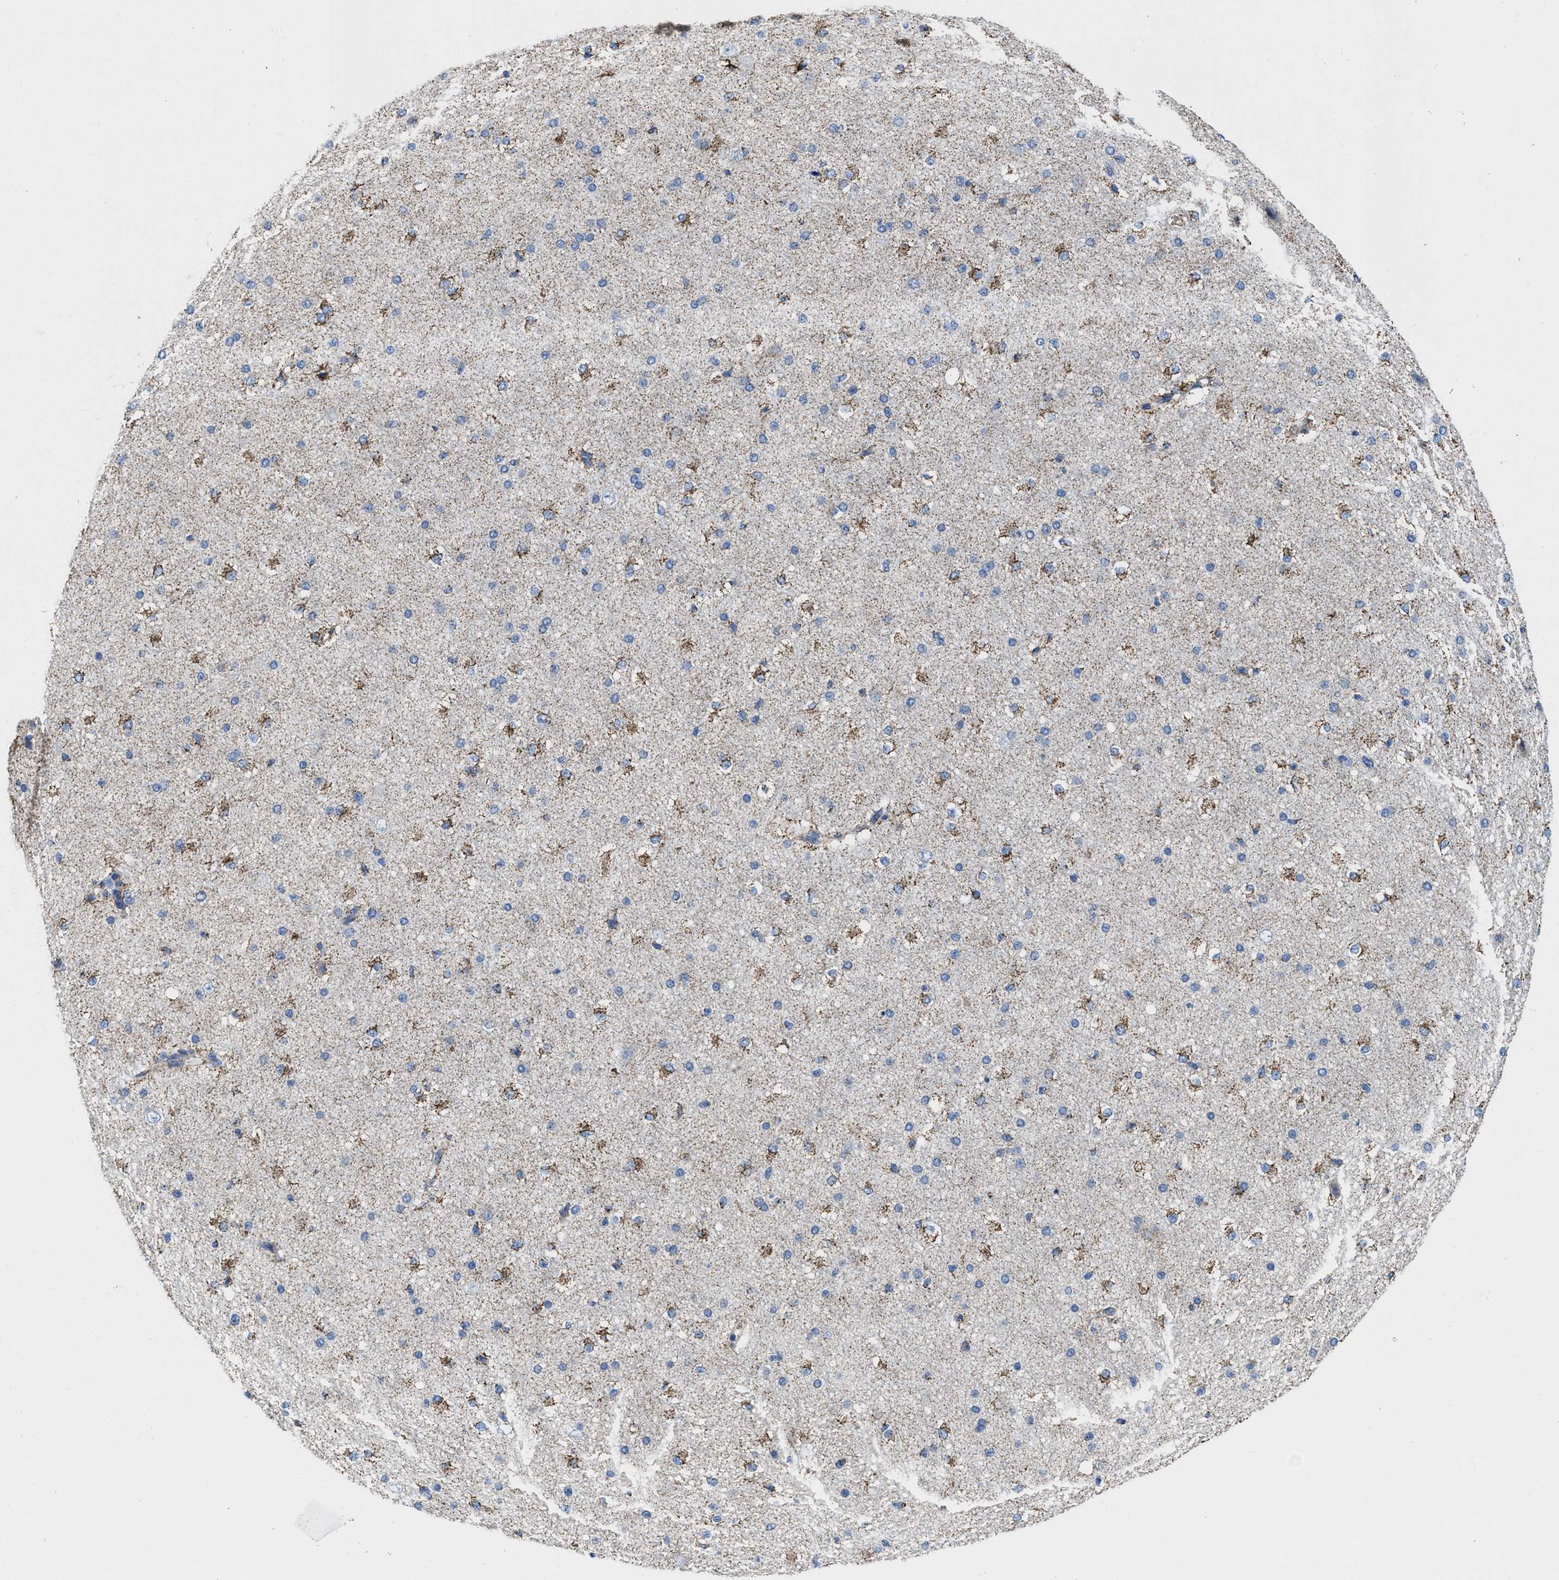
{"staining": {"intensity": "moderate", "quantity": ">75%", "location": "cytoplasmic/membranous"}, "tissue": "cerebral cortex", "cell_type": "Endothelial cells", "image_type": "normal", "snomed": [{"axis": "morphology", "description": "Normal tissue, NOS"}, {"axis": "morphology", "description": "Developmental malformation"}, {"axis": "topography", "description": "Cerebral cortex"}], "caption": "This photomicrograph demonstrates immunohistochemistry (IHC) staining of normal cerebral cortex, with medium moderate cytoplasmic/membranous staining in approximately >75% of endothelial cells.", "gene": "ALDH1B1", "patient": {"sex": "female", "age": 30}}